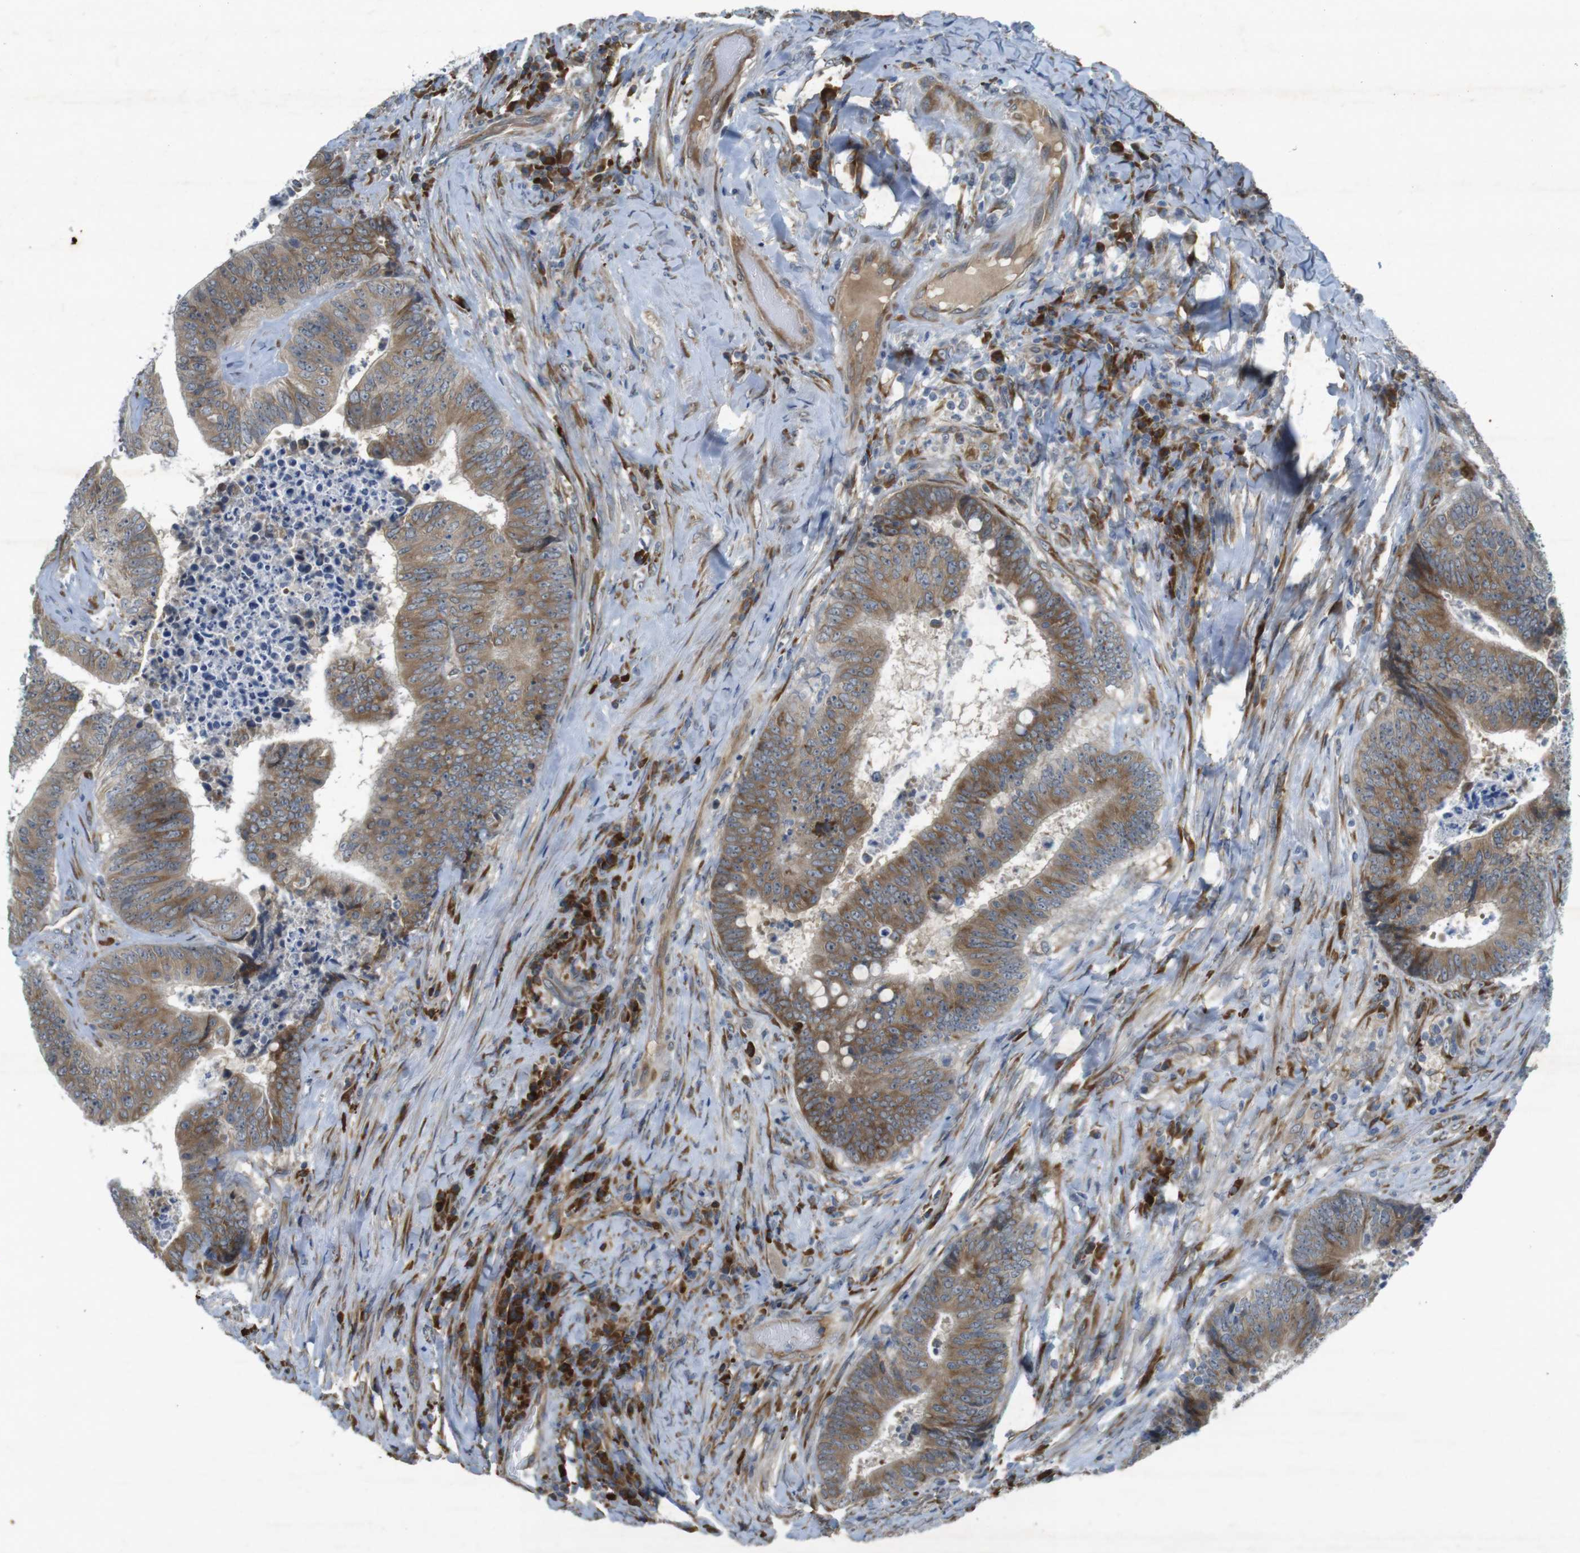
{"staining": {"intensity": "moderate", "quantity": ">75%", "location": "cytoplasmic/membranous"}, "tissue": "colorectal cancer", "cell_type": "Tumor cells", "image_type": "cancer", "snomed": [{"axis": "morphology", "description": "Adenocarcinoma, NOS"}, {"axis": "topography", "description": "Rectum"}], "caption": "About >75% of tumor cells in adenocarcinoma (colorectal) show moderate cytoplasmic/membranous protein expression as visualized by brown immunohistochemical staining.", "gene": "FLCN", "patient": {"sex": "male", "age": 72}}